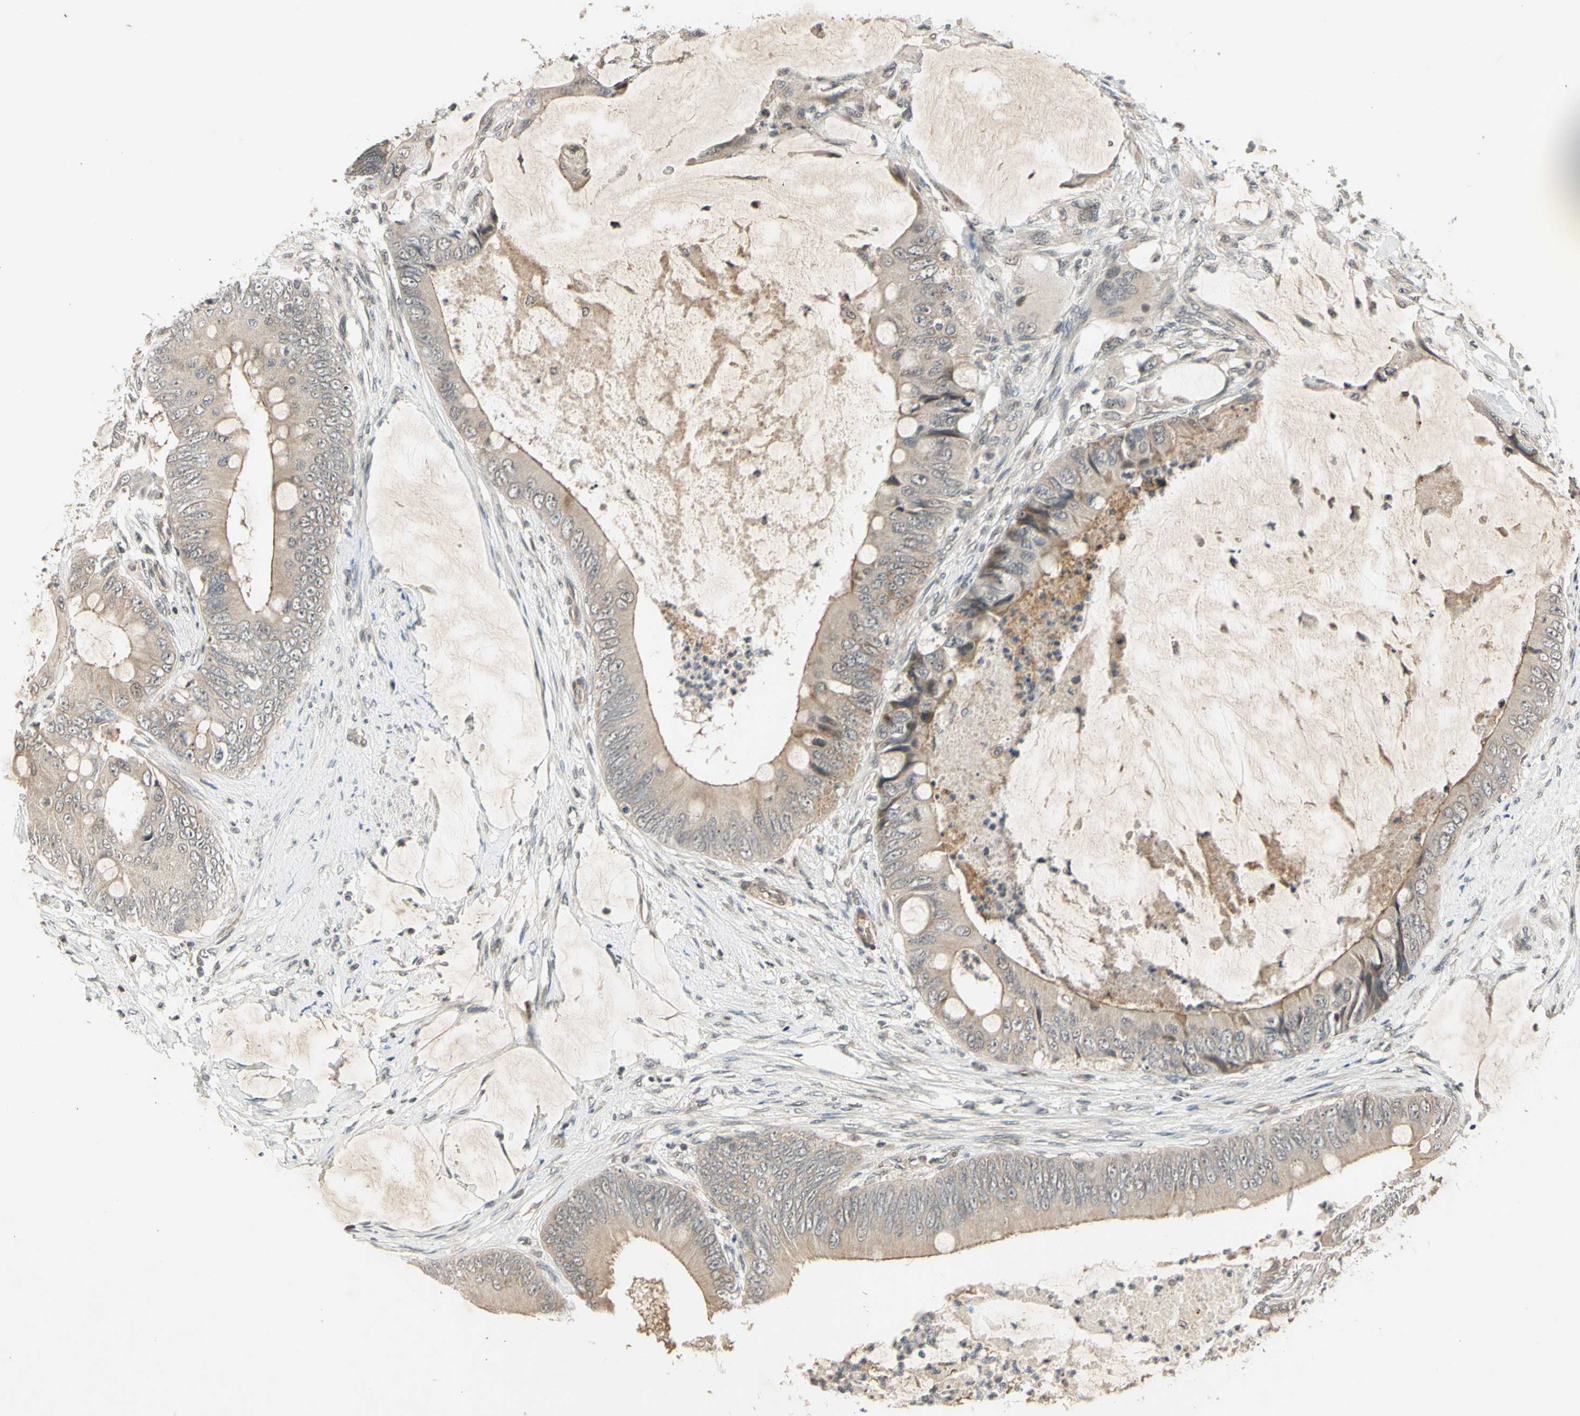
{"staining": {"intensity": "weak", "quantity": ">75%", "location": "cytoplasmic/membranous"}, "tissue": "colorectal cancer", "cell_type": "Tumor cells", "image_type": "cancer", "snomed": [{"axis": "morphology", "description": "Adenocarcinoma, NOS"}, {"axis": "topography", "description": "Rectum"}], "caption": "Immunohistochemistry micrograph of colorectal cancer (adenocarcinoma) stained for a protein (brown), which exhibits low levels of weak cytoplasmic/membranous expression in about >75% of tumor cells.", "gene": "EFNB2", "patient": {"sex": "female", "age": 77}}